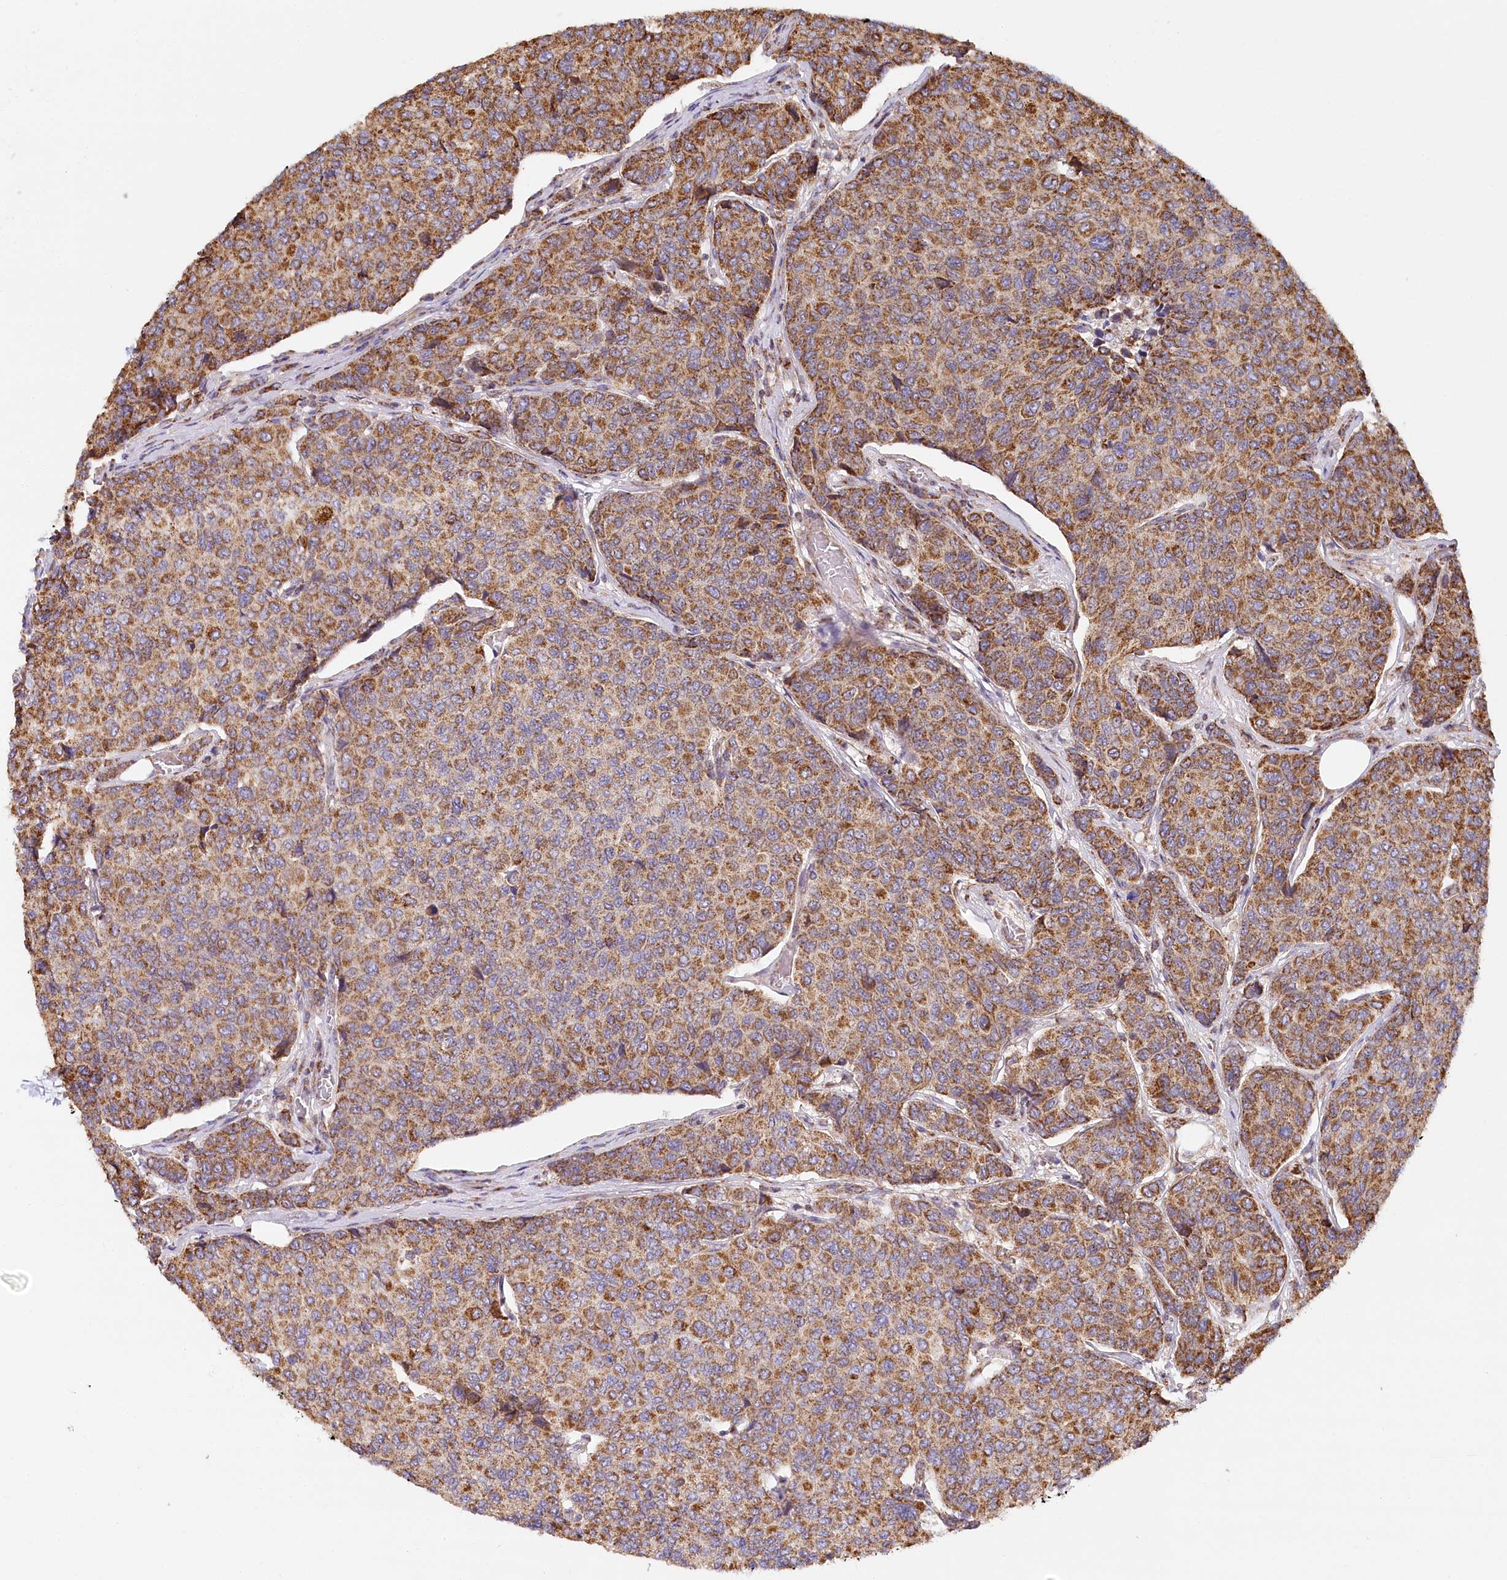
{"staining": {"intensity": "moderate", "quantity": ">75%", "location": "cytoplasmic/membranous"}, "tissue": "breast cancer", "cell_type": "Tumor cells", "image_type": "cancer", "snomed": [{"axis": "morphology", "description": "Duct carcinoma"}, {"axis": "topography", "description": "Breast"}], "caption": "Immunohistochemistry staining of invasive ductal carcinoma (breast), which exhibits medium levels of moderate cytoplasmic/membranous staining in about >75% of tumor cells indicating moderate cytoplasmic/membranous protein staining. The staining was performed using DAB (3,3'-diaminobenzidine) (brown) for protein detection and nuclei were counterstained in hematoxylin (blue).", "gene": "UMPS", "patient": {"sex": "female", "age": 55}}